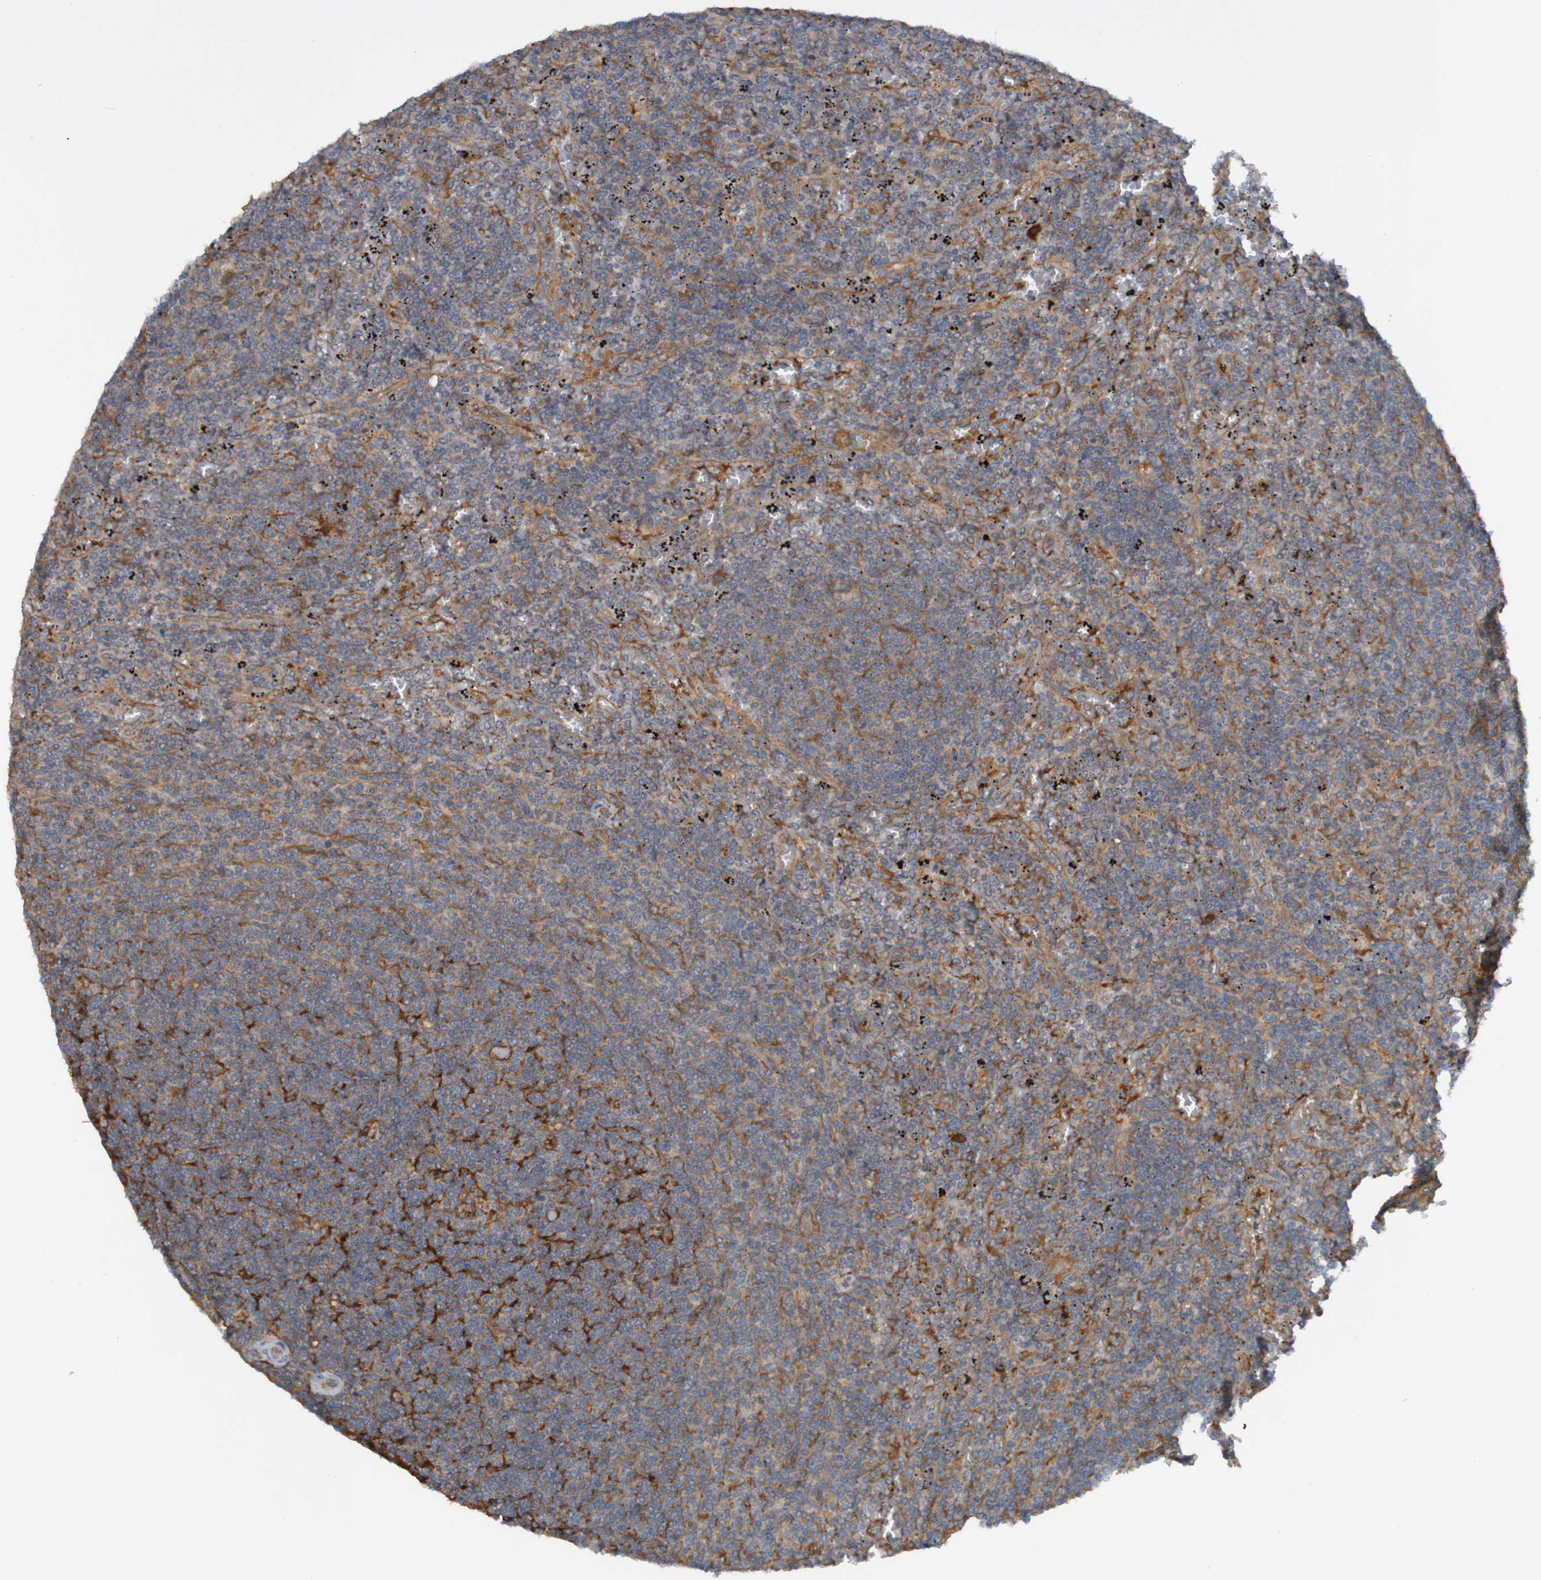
{"staining": {"intensity": "strong", "quantity": ">75%", "location": "cytoplasmic/membranous"}, "tissue": "lymphoma", "cell_type": "Tumor cells", "image_type": "cancer", "snomed": [{"axis": "morphology", "description": "Malignant lymphoma, non-Hodgkin's type, Low grade"}, {"axis": "topography", "description": "Spleen"}], "caption": "Low-grade malignant lymphoma, non-Hodgkin's type stained for a protein (brown) exhibits strong cytoplasmic/membranous positive staining in approximately >75% of tumor cells.", "gene": "DNAJC4", "patient": {"sex": "female", "age": 50}}